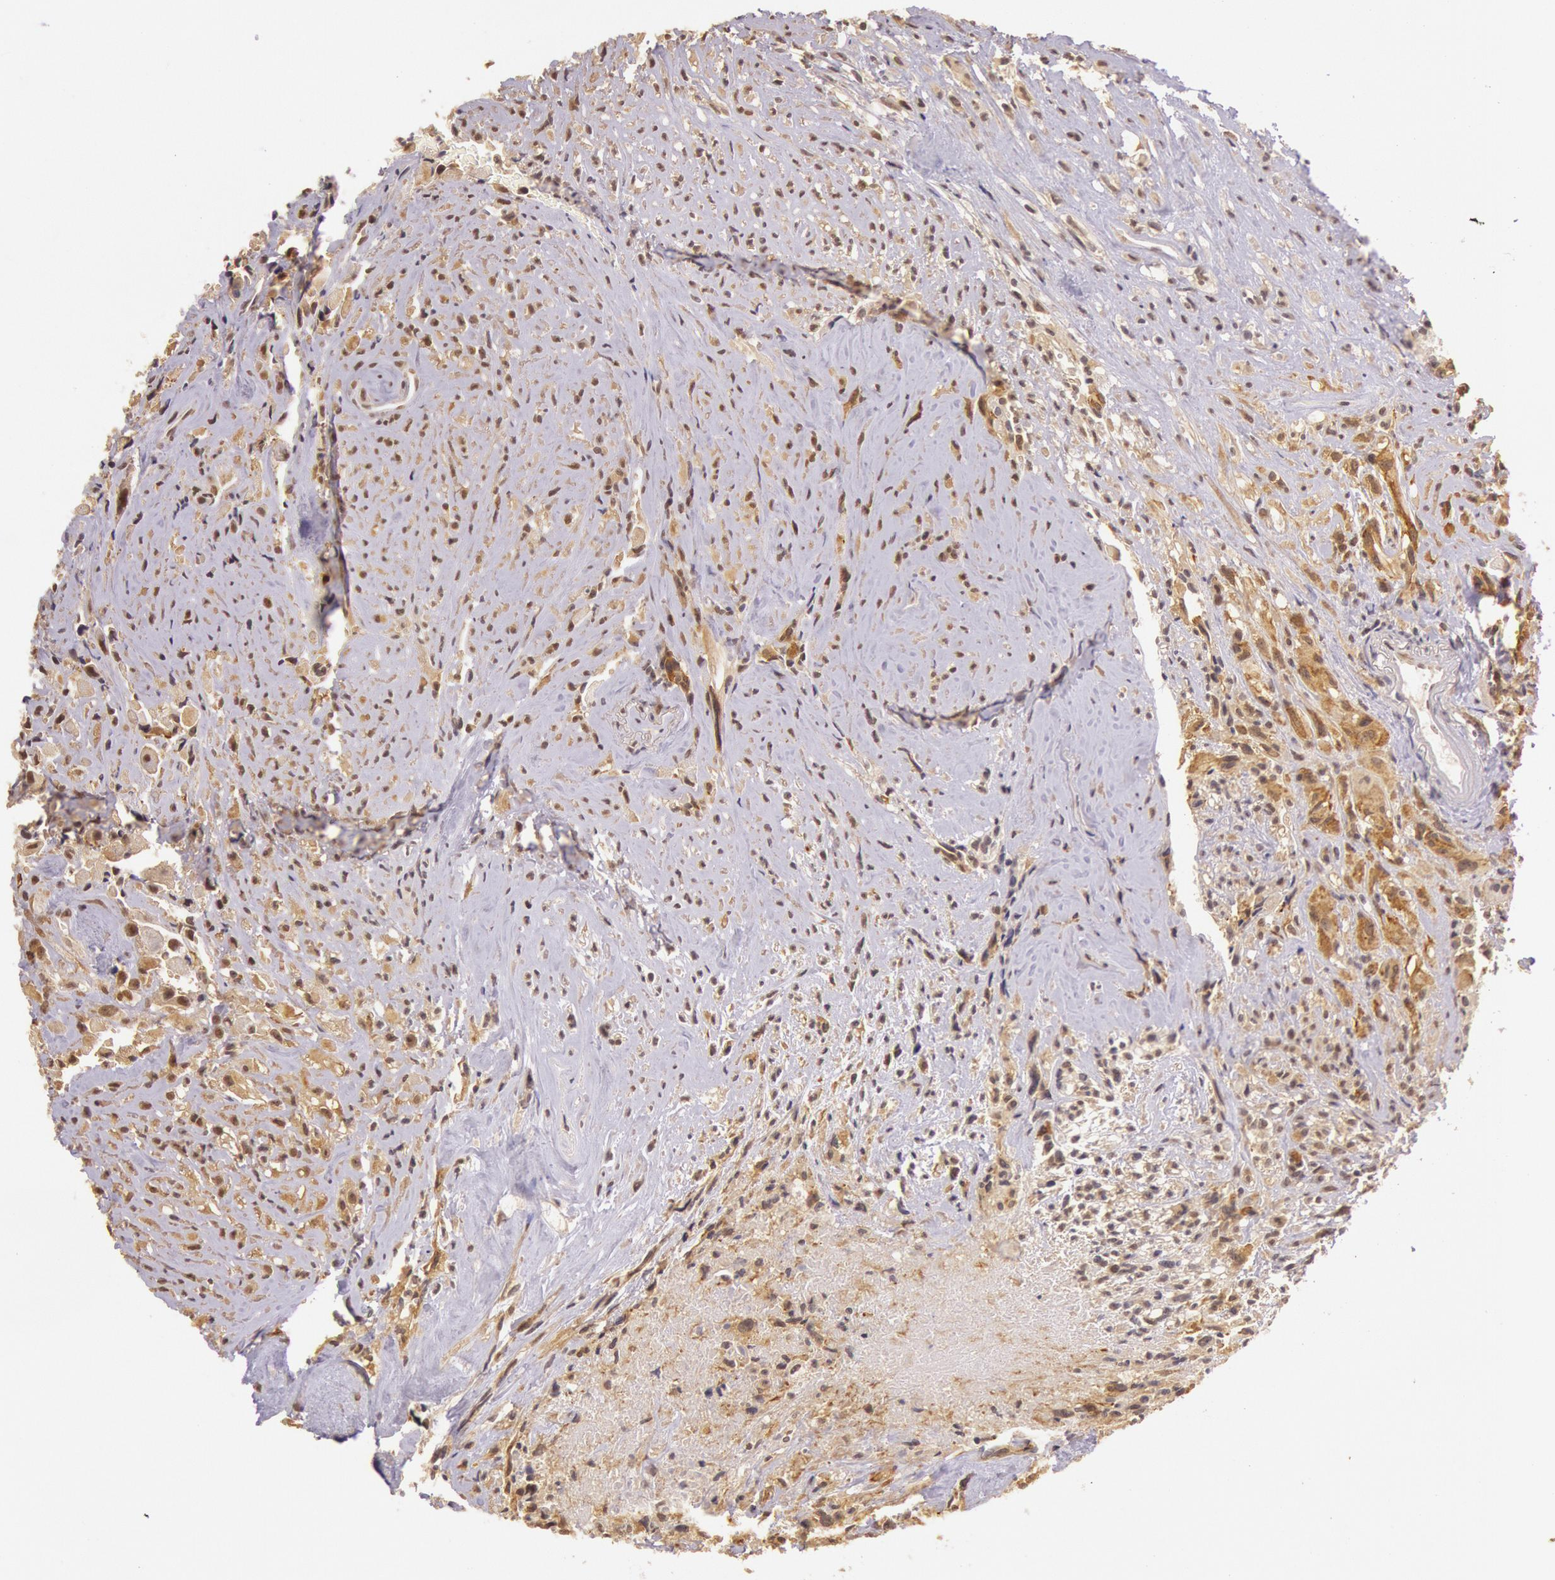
{"staining": {"intensity": "strong", "quantity": "25%-75%", "location": "cytoplasmic/membranous"}, "tissue": "glioma", "cell_type": "Tumor cells", "image_type": "cancer", "snomed": [{"axis": "morphology", "description": "Glioma, malignant, High grade"}, {"axis": "topography", "description": "Brain"}], "caption": "Protein expression analysis of glioma reveals strong cytoplasmic/membranous expression in approximately 25%-75% of tumor cells. The staining was performed using DAB (3,3'-diaminobenzidine), with brown indicating positive protein expression. Nuclei are stained blue with hematoxylin.", "gene": "RTL10", "patient": {"sex": "male", "age": 48}}